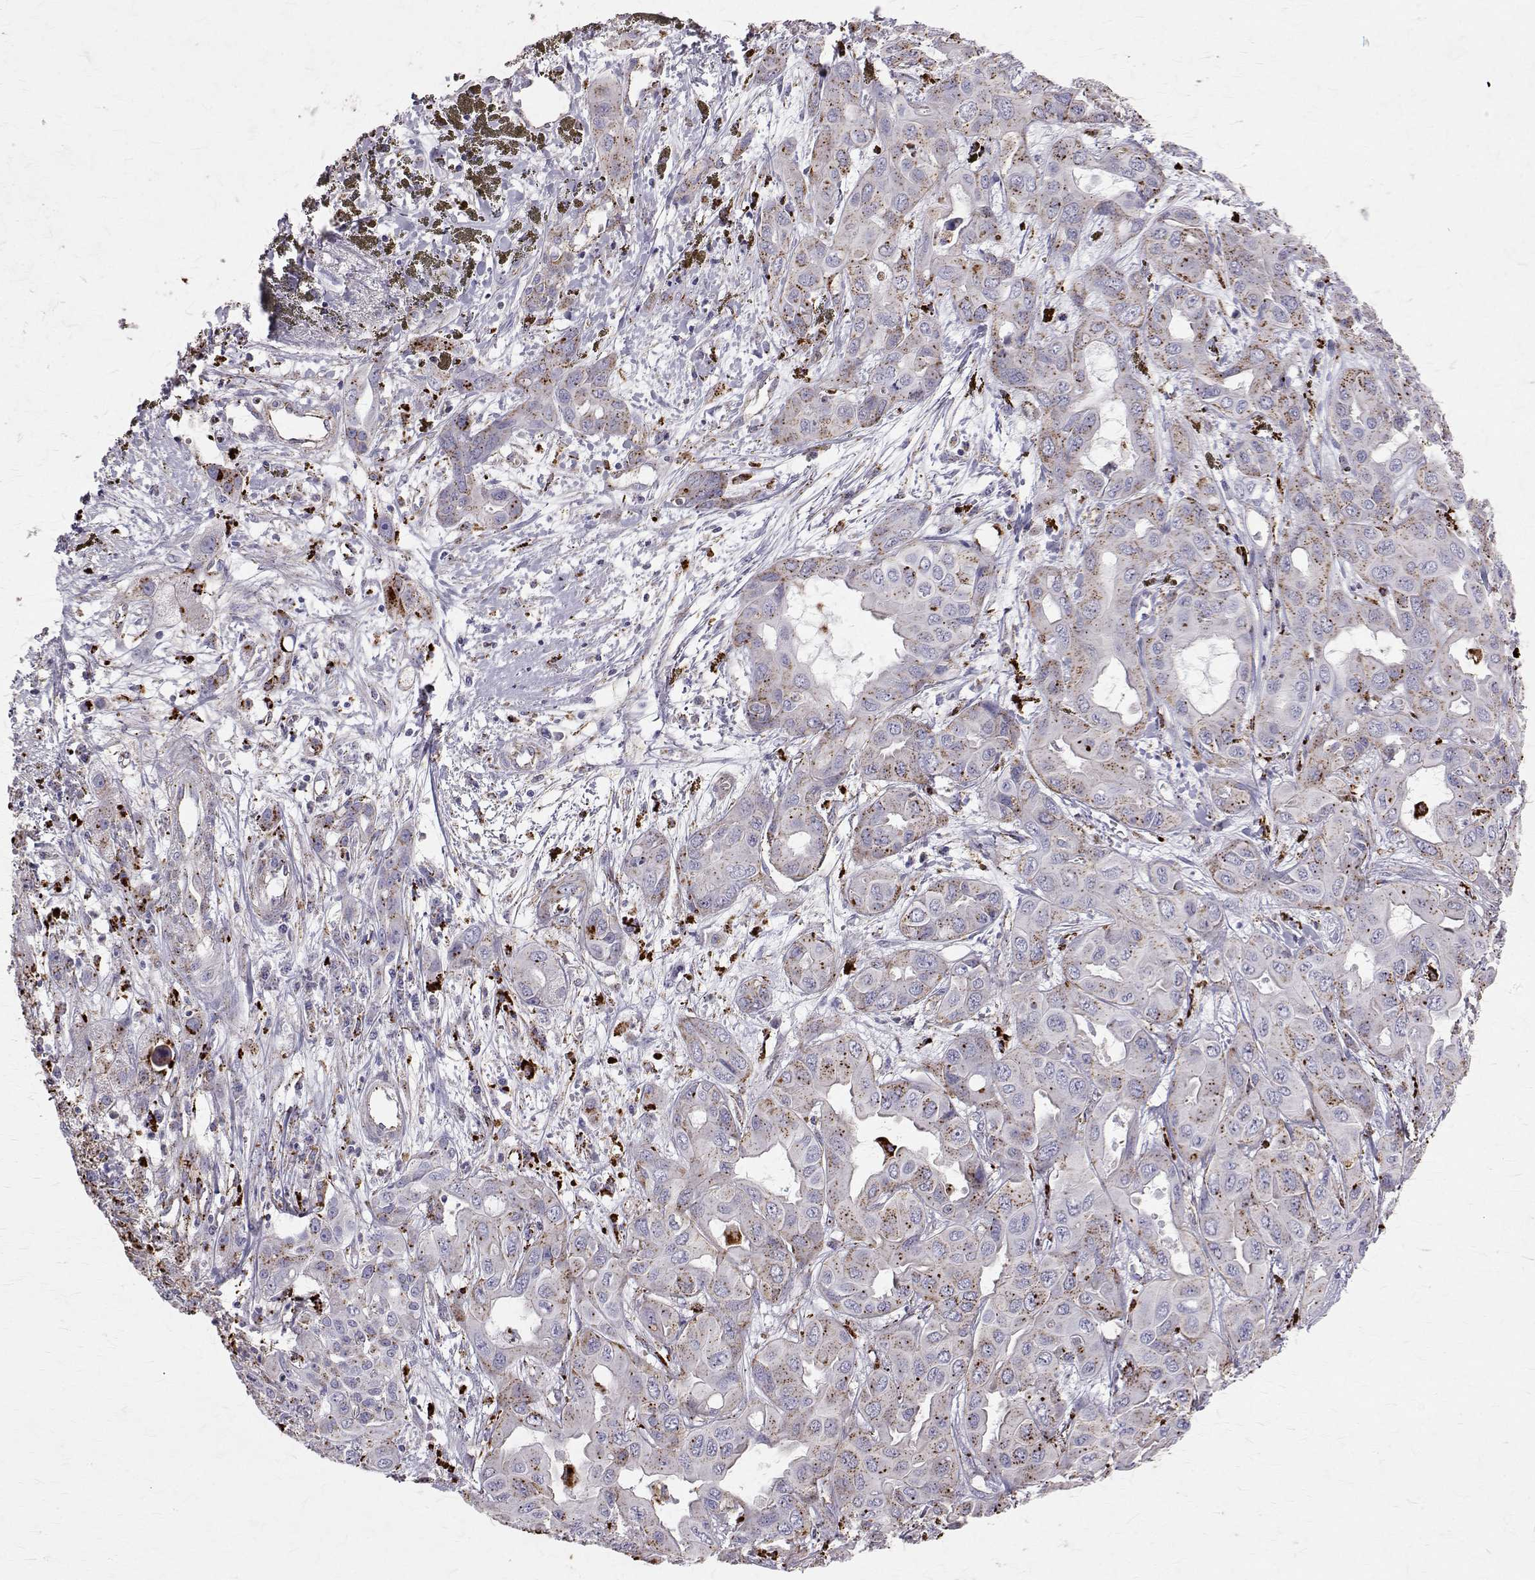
{"staining": {"intensity": "moderate", "quantity": "<25%", "location": "cytoplasmic/membranous"}, "tissue": "liver cancer", "cell_type": "Tumor cells", "image_type": "cancer", "snomed": [{"axis": "morphology", "description": "Cholangiocarcinoma"}, {"axis": "topography", "description": "Liver"}], "caption": "Immunohistochemistry (DAB) staining of liver cancer (cholangiocarcinoma) exhibits moderate cytoplasmic/membranous protein expression in about <25% of tumor cells. The staining was performed using DAB to visualize the protein expression in brown, while the nuclei were stained in blue with hematoxylin (Magnification: 20x).", "gene": "TPP1", "patient": {"sex": "female", "age": 60}}